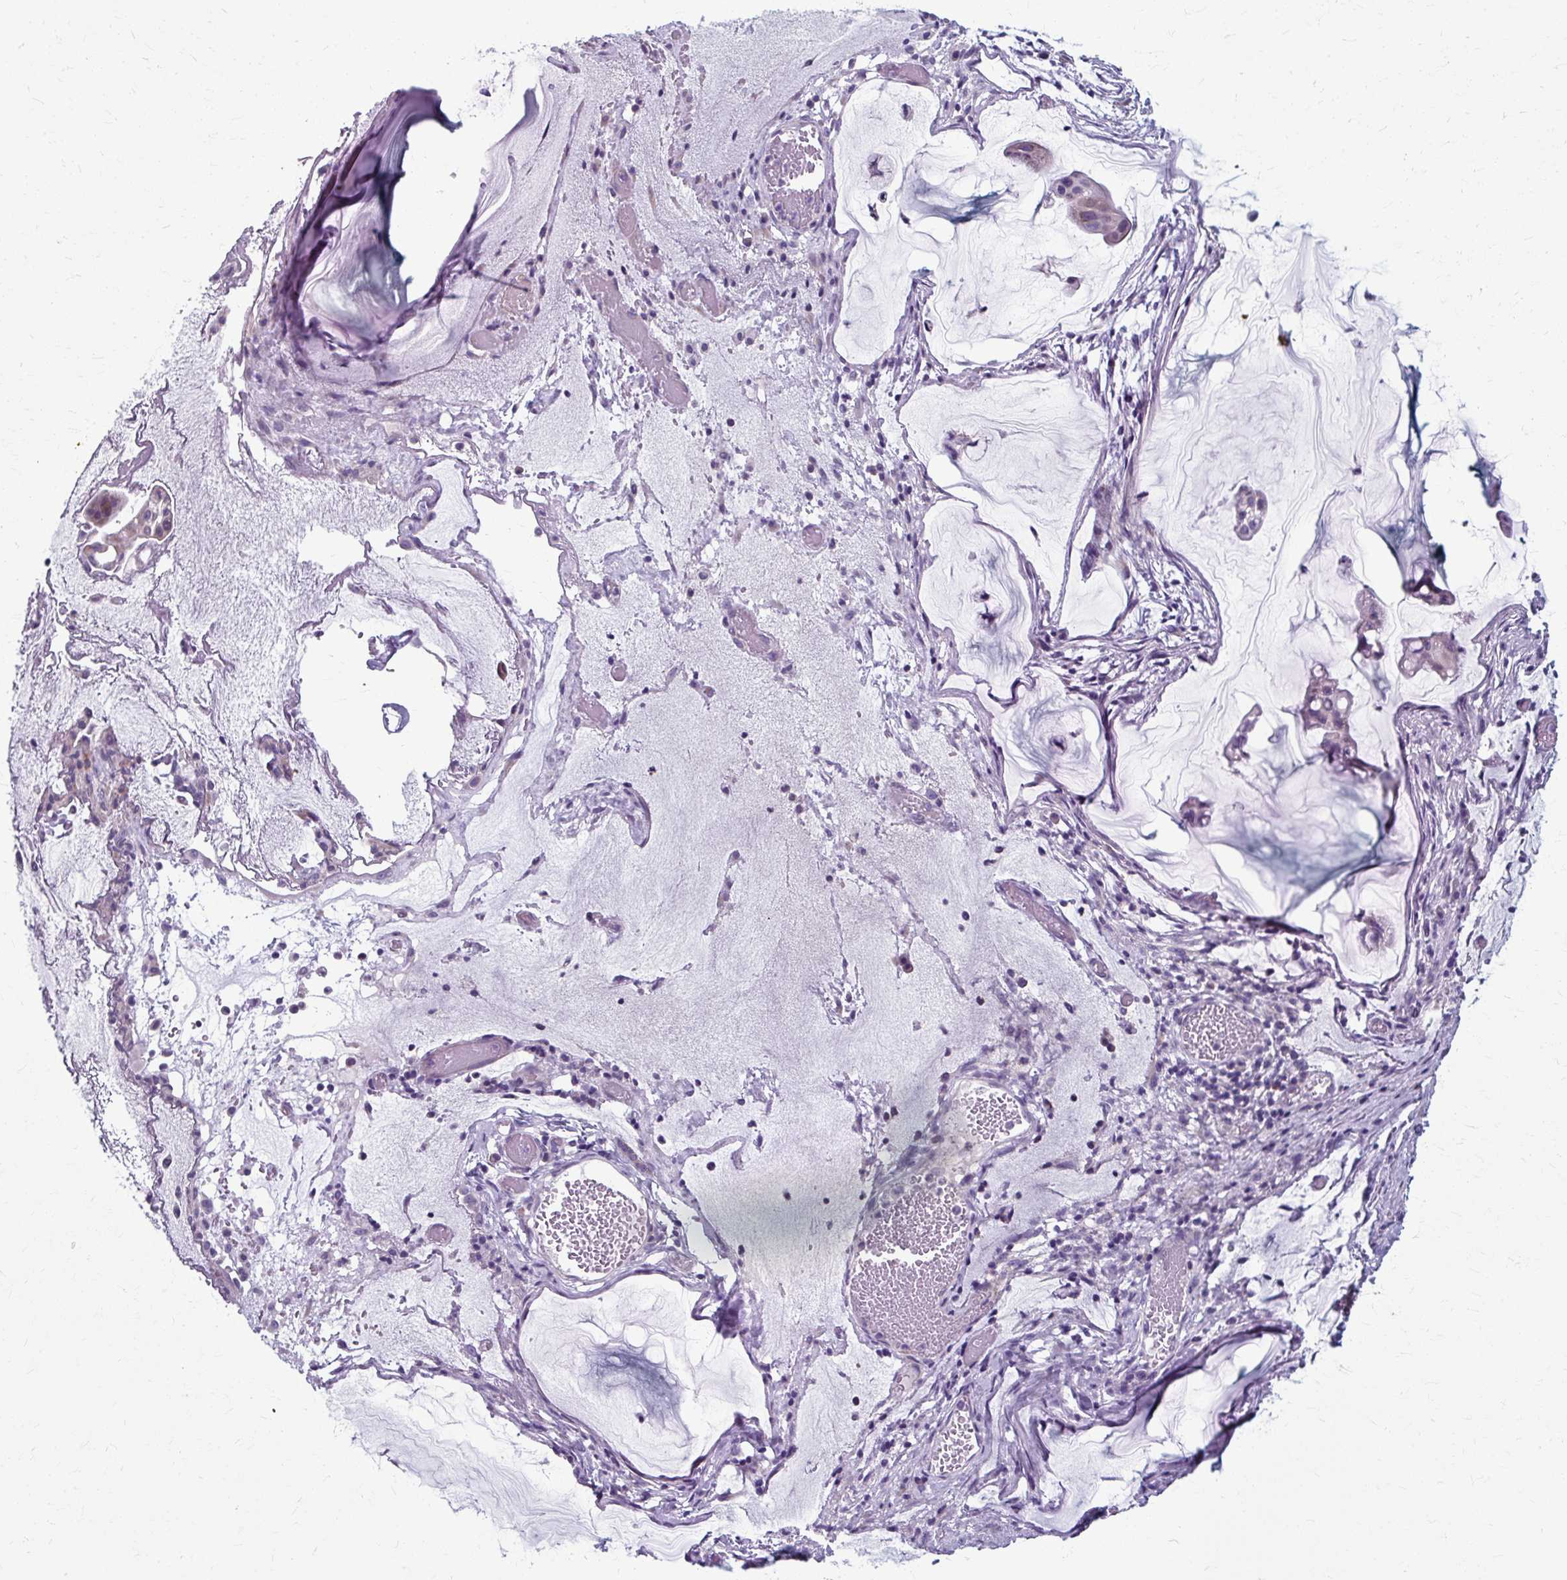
{"staining": {"intensity": "negative", "quantity": "none", "location": "none"}, "tissue": "ovarian cancer", "cell_type": "Tumor cells", "image_type": "cancer", "snomed": [{"axis": "morphology", "description": "Cystadenocarcinoma, mucinous, NOS"}, {"axis": "topography", "description": "Ovary"}], "caption": "A photomicrograph of ovarian mucinous cystadenocarcinoma stained for a protein exhibits no brown staining in tumor cells.", "gene": "ZNF555", "patient": {"sex": "female", "age": 73}}